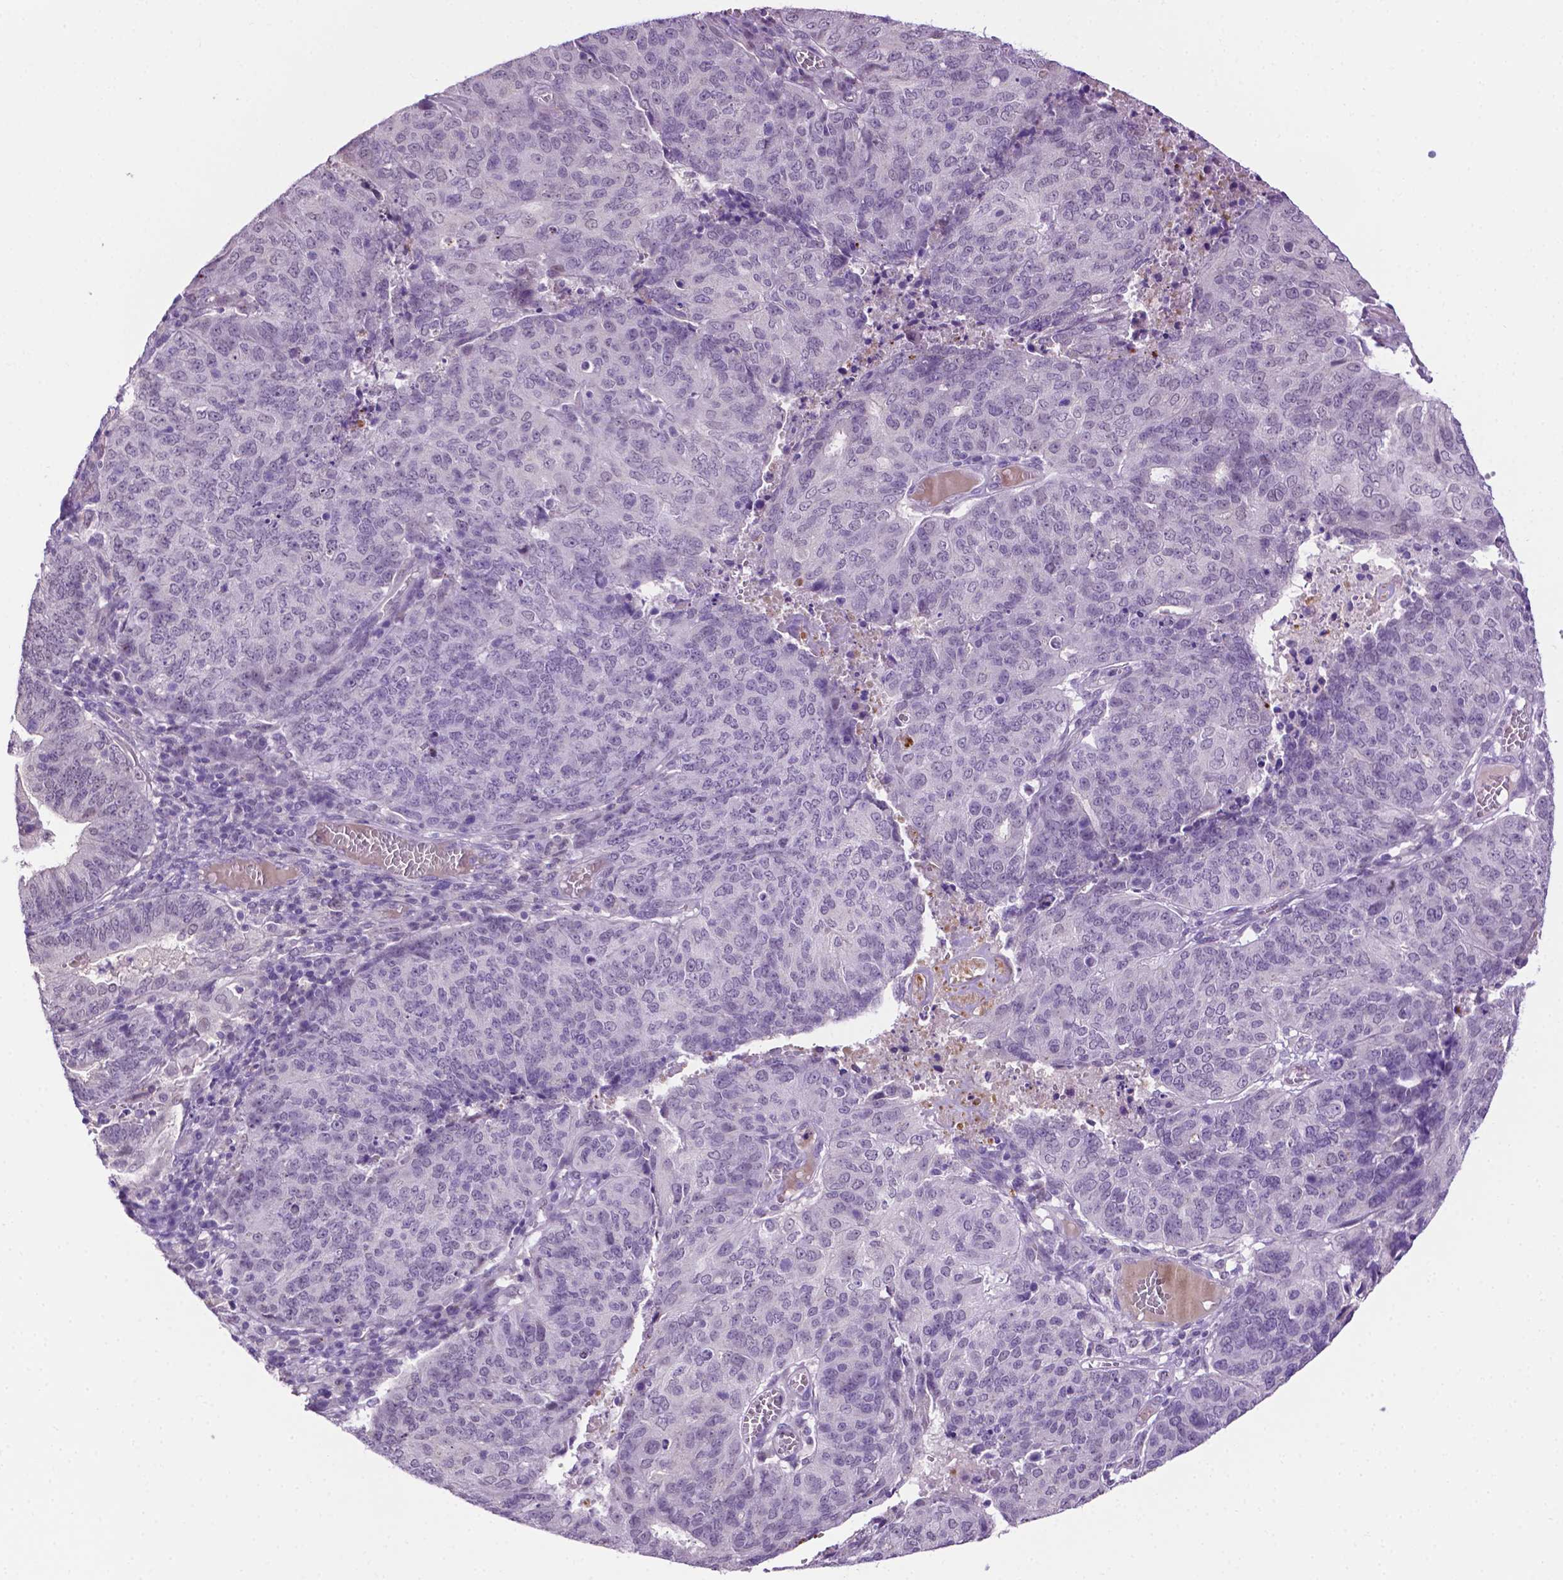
{"staining": {"intensity": "negative", "quantity": "none", "location": "none"}, "tissue": "endometrial cancer", "cell_type": "Tumor cells", "image_type": "cancer", "snomed": [{"axis": "morphology", "description": "Adenocarcinoma, NOS"}, {"axis": "topography", "description": "Endometrium"}], "caption": "Immunohistochemistry histopathology image of endometrial cancer (adenocarcinoma) stained for a protein (brown), which reveals no expression in tumor cells.", "gene": "MMP27", "patient": {"sex": "female", "age": 82}}